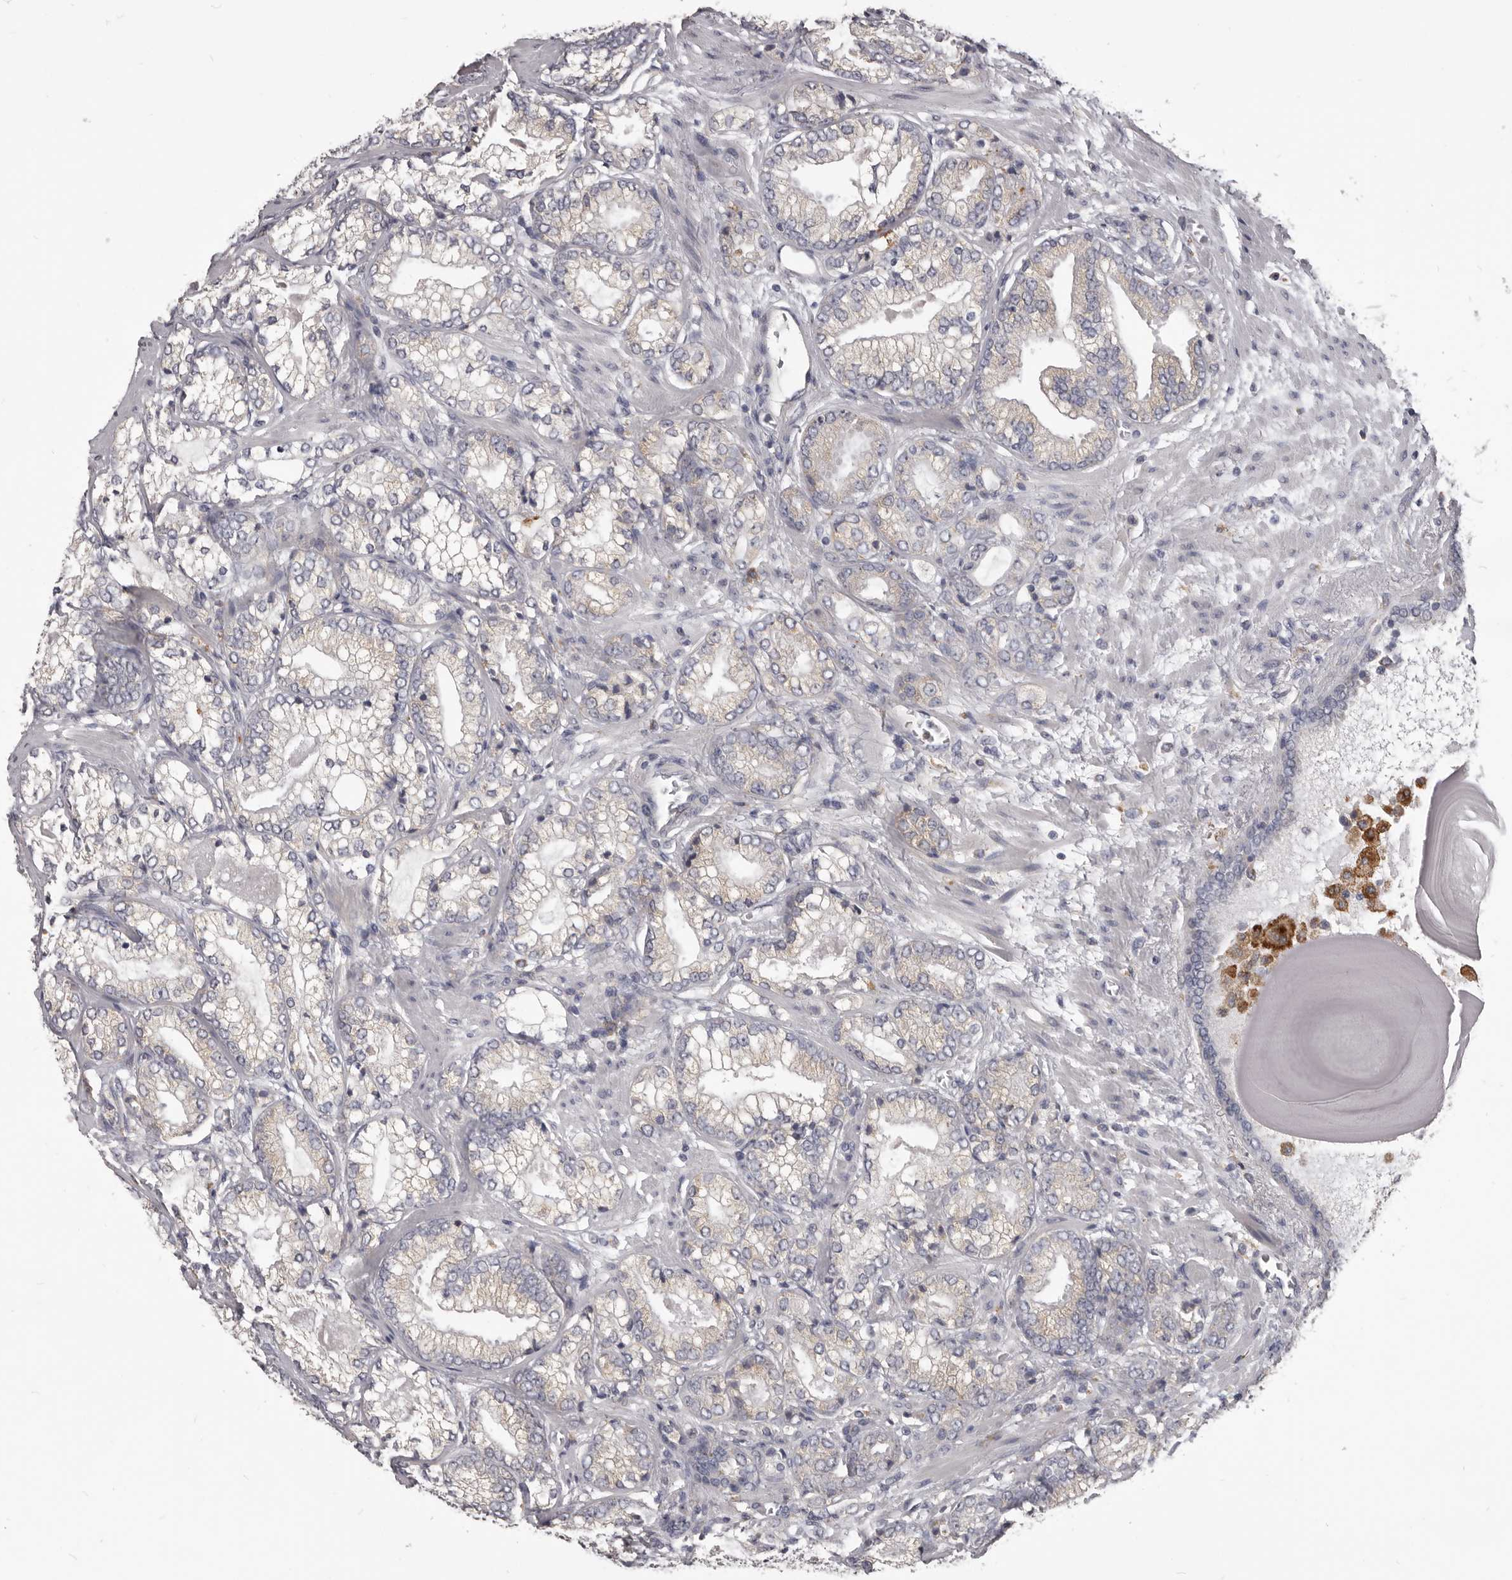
{"staining": {"intensity": "weak", "quantity": "25%-75%", "location": "cytoplasmic/membranous"}, "tissue": "prostate cancer", "cell_type": "Tumor cells", "image_type": "cancer", "snomed": [{"axis": "morphology", "description": "Normal morphology"}, {"axis": "morphology", "description": "Adenocarcinoma, Low grade"}, {"axis": "topography", "description": "Prostate"}], "caption": "Protein staining of prostate low-grade adenocarcinoma tissue reveals weak cytoplasmic/membranous positivity in approximately 25%-75% of tumor cells.", "gene": "PI4K2A", "patient": {"sex": "male", "age": 72}}